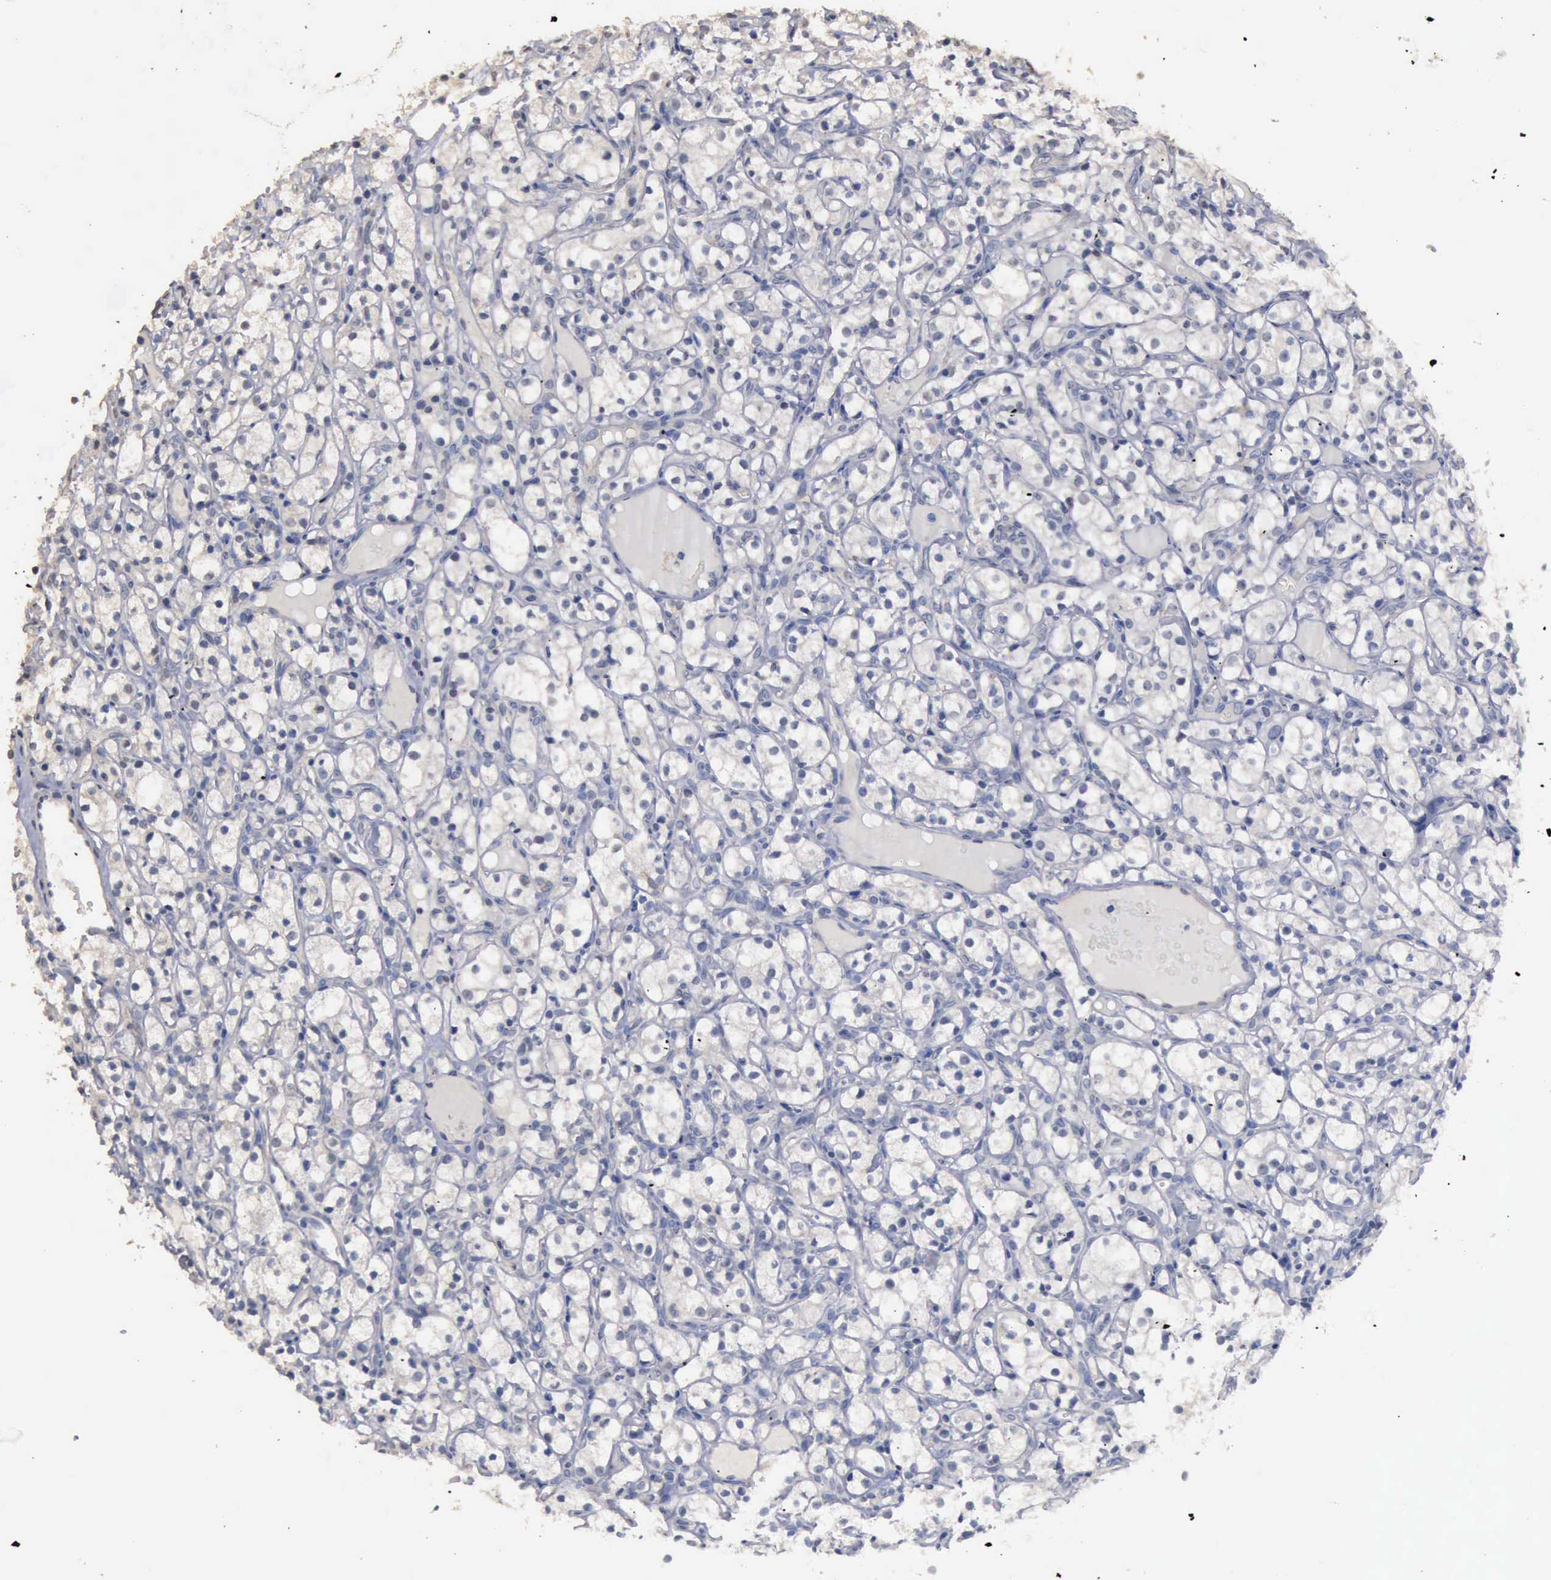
{"staining": {"intensity": "negative", "quantity": "none", "location": "none"}, "tissue": "renal cancer", "cell_type": "Tumor cells", "image_type": "cancer", "snomed": [{"axis": "morphology", "description": "Adenocarcinoma, NOS"}, {"axis": "topography", "description": "Kidney"}], "caption": "Immunohistochemical staining of renal cancer reveals no significant positivity in tumor cells.", "gene": "CRKL", "patient": {"sex": "male", "age": 61}}